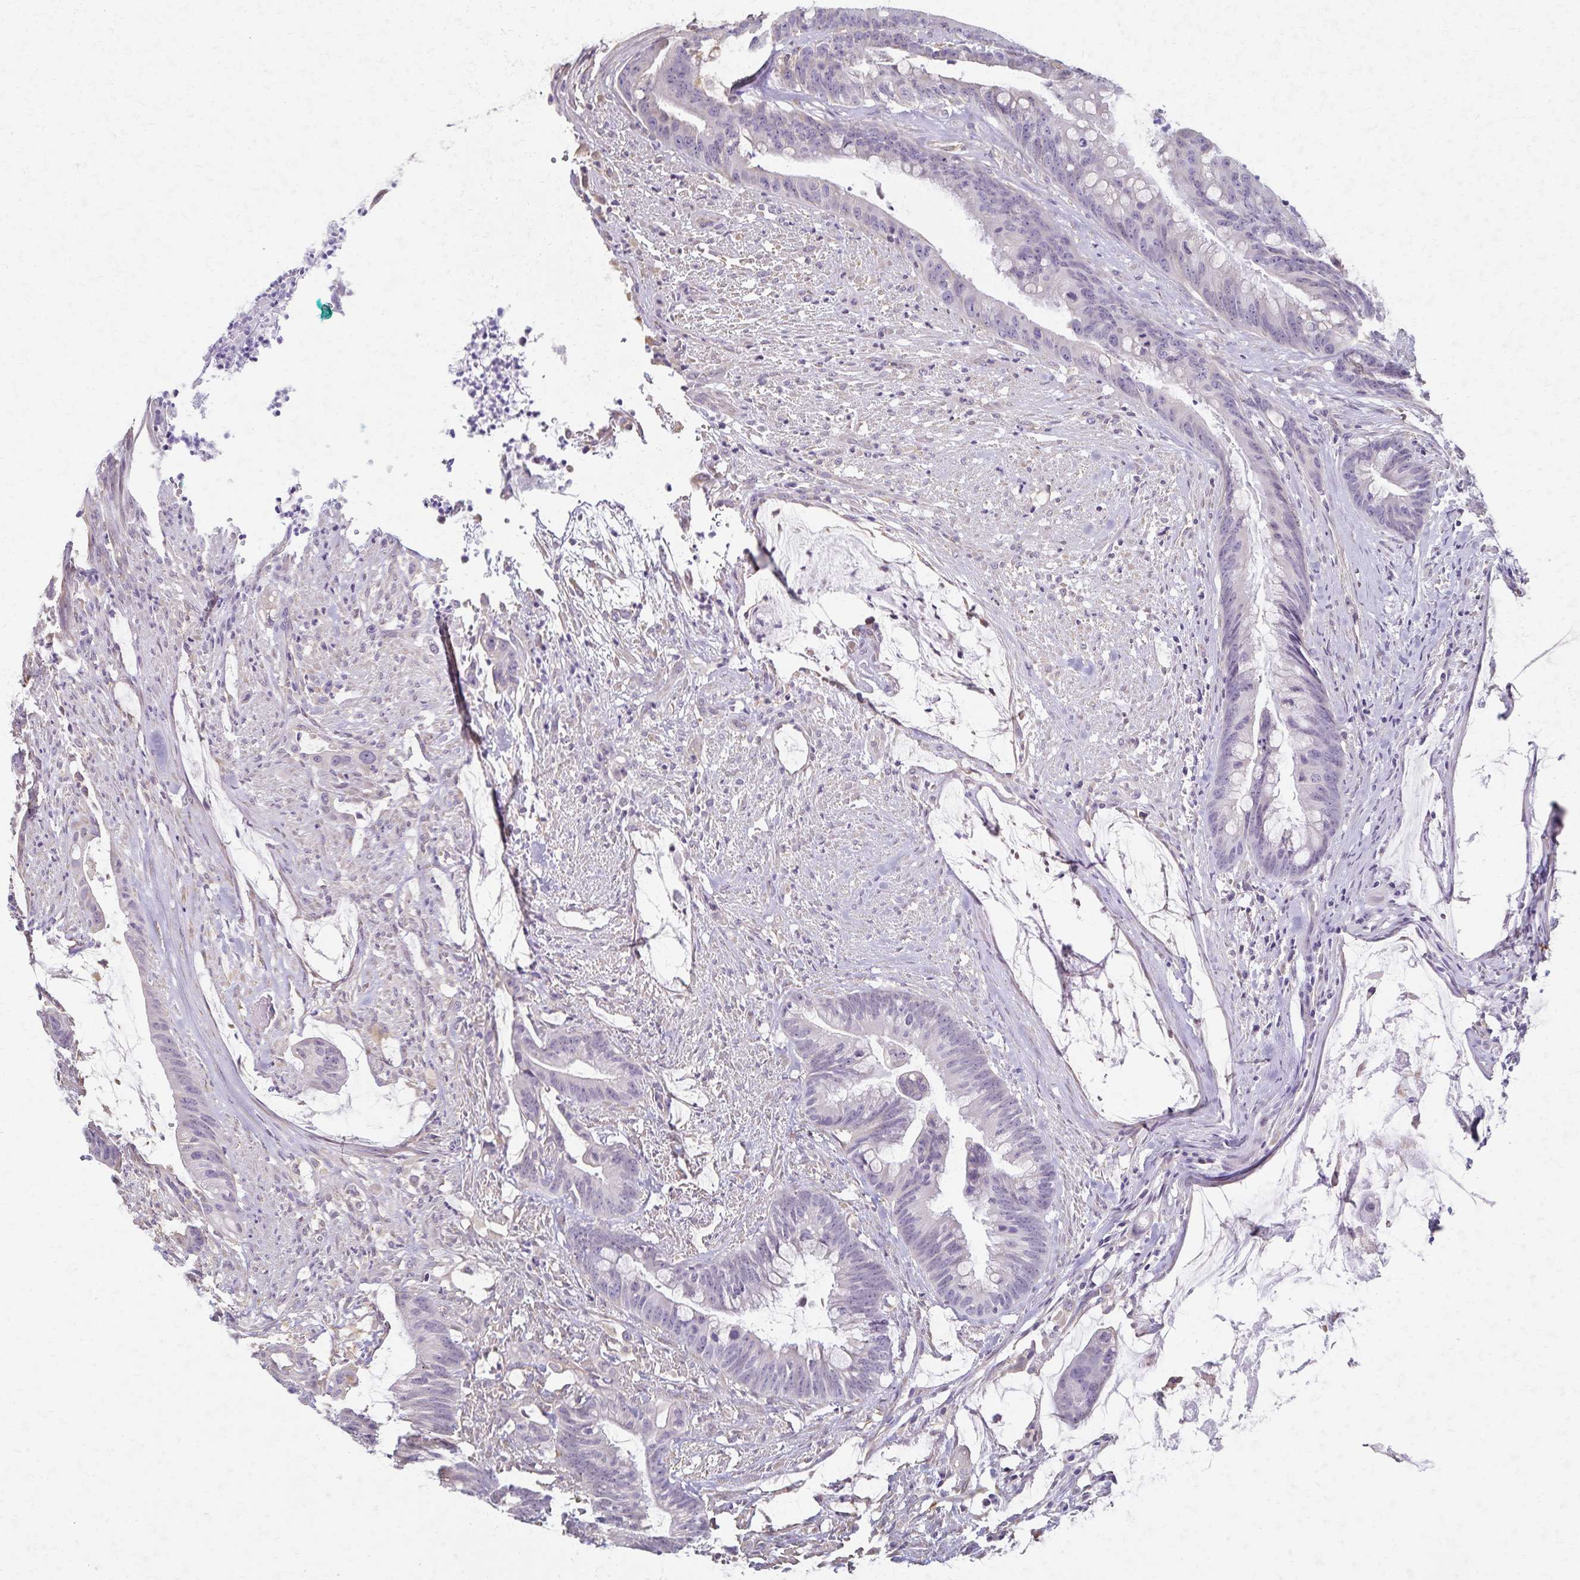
{"staining": {"intensity": "negative", "quantity": "none", "location": "none"}, "tissue": "colorectal cancer", "cell_type": "Tumor cells", "image_type": "cancer", "snomed": [{"axis": "morphology", "description": "Adenocarcinoma, NOS"}, {"axis": "topography", "description": "Colon"}], "caption": "Immunohistochemistry micrograph of adenocarcinoma (colorectal) stained for a protein (brown), which shows no positivity in tumor cells. The staining is performed using DAB brown chromogen with nuclei counter-stained in using hematoxylin.", "gene": "KISS1", "patient": {"sex": "male", "age": 62}}